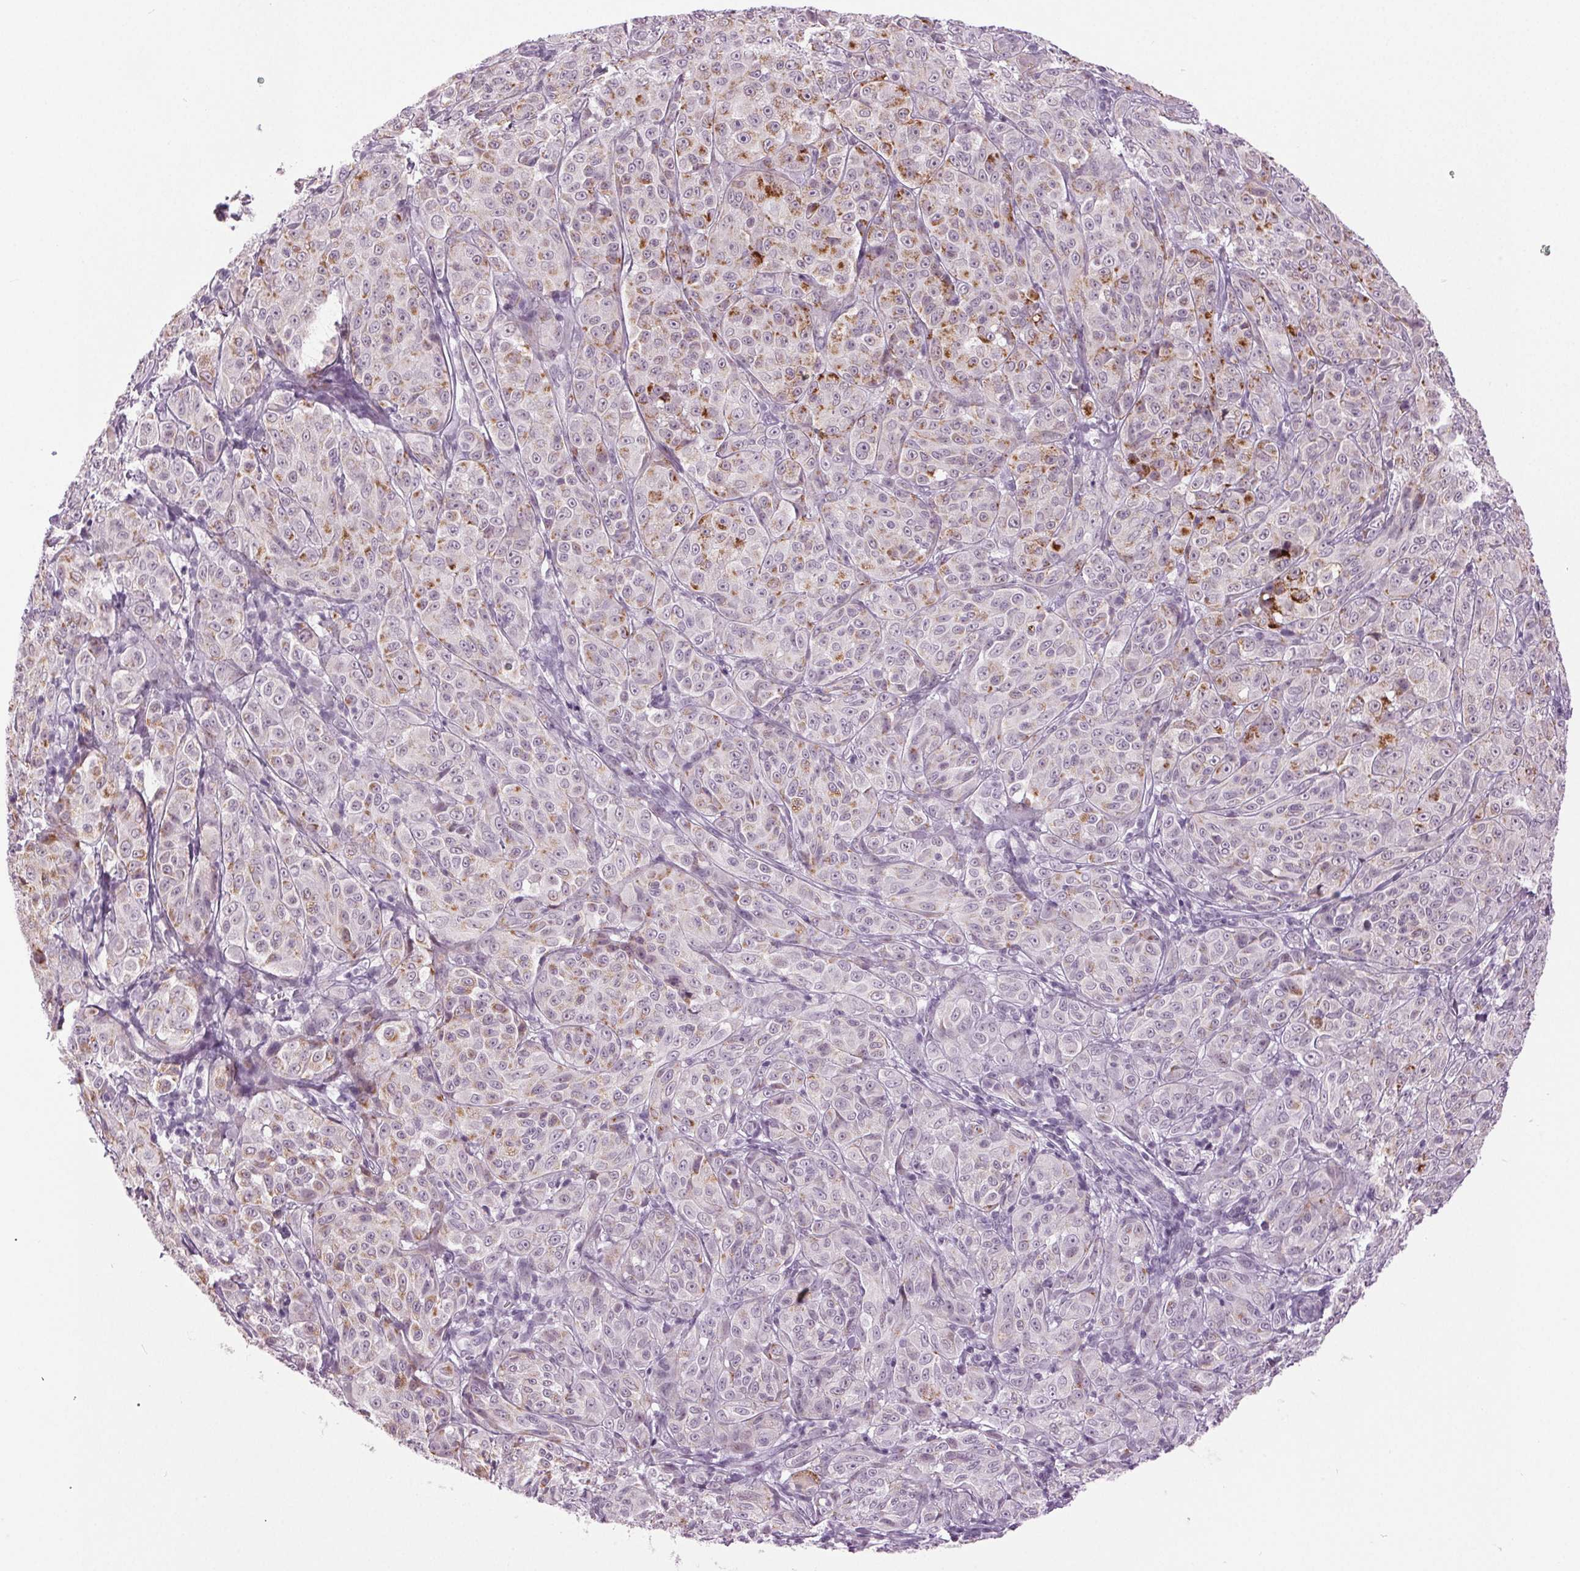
{"staining": {"intensity": "negative", "quantity": "none", "location": "none"}, "tissue": "melanoma", "cell_type": "Tumor cells", "image_type": "cancer", "snomed": [{"axis": "morphology", "description": "Malignant melanoma, NOS"}, {"axis": "topography", "description": "Skin"}], "caption": "This is a image of immunohistochemistry (IHC) staining of melanoma, which shows no staining in tumor cells.", "gene": "DNAH12", "patient": {"sex": "male", "age": 89}}